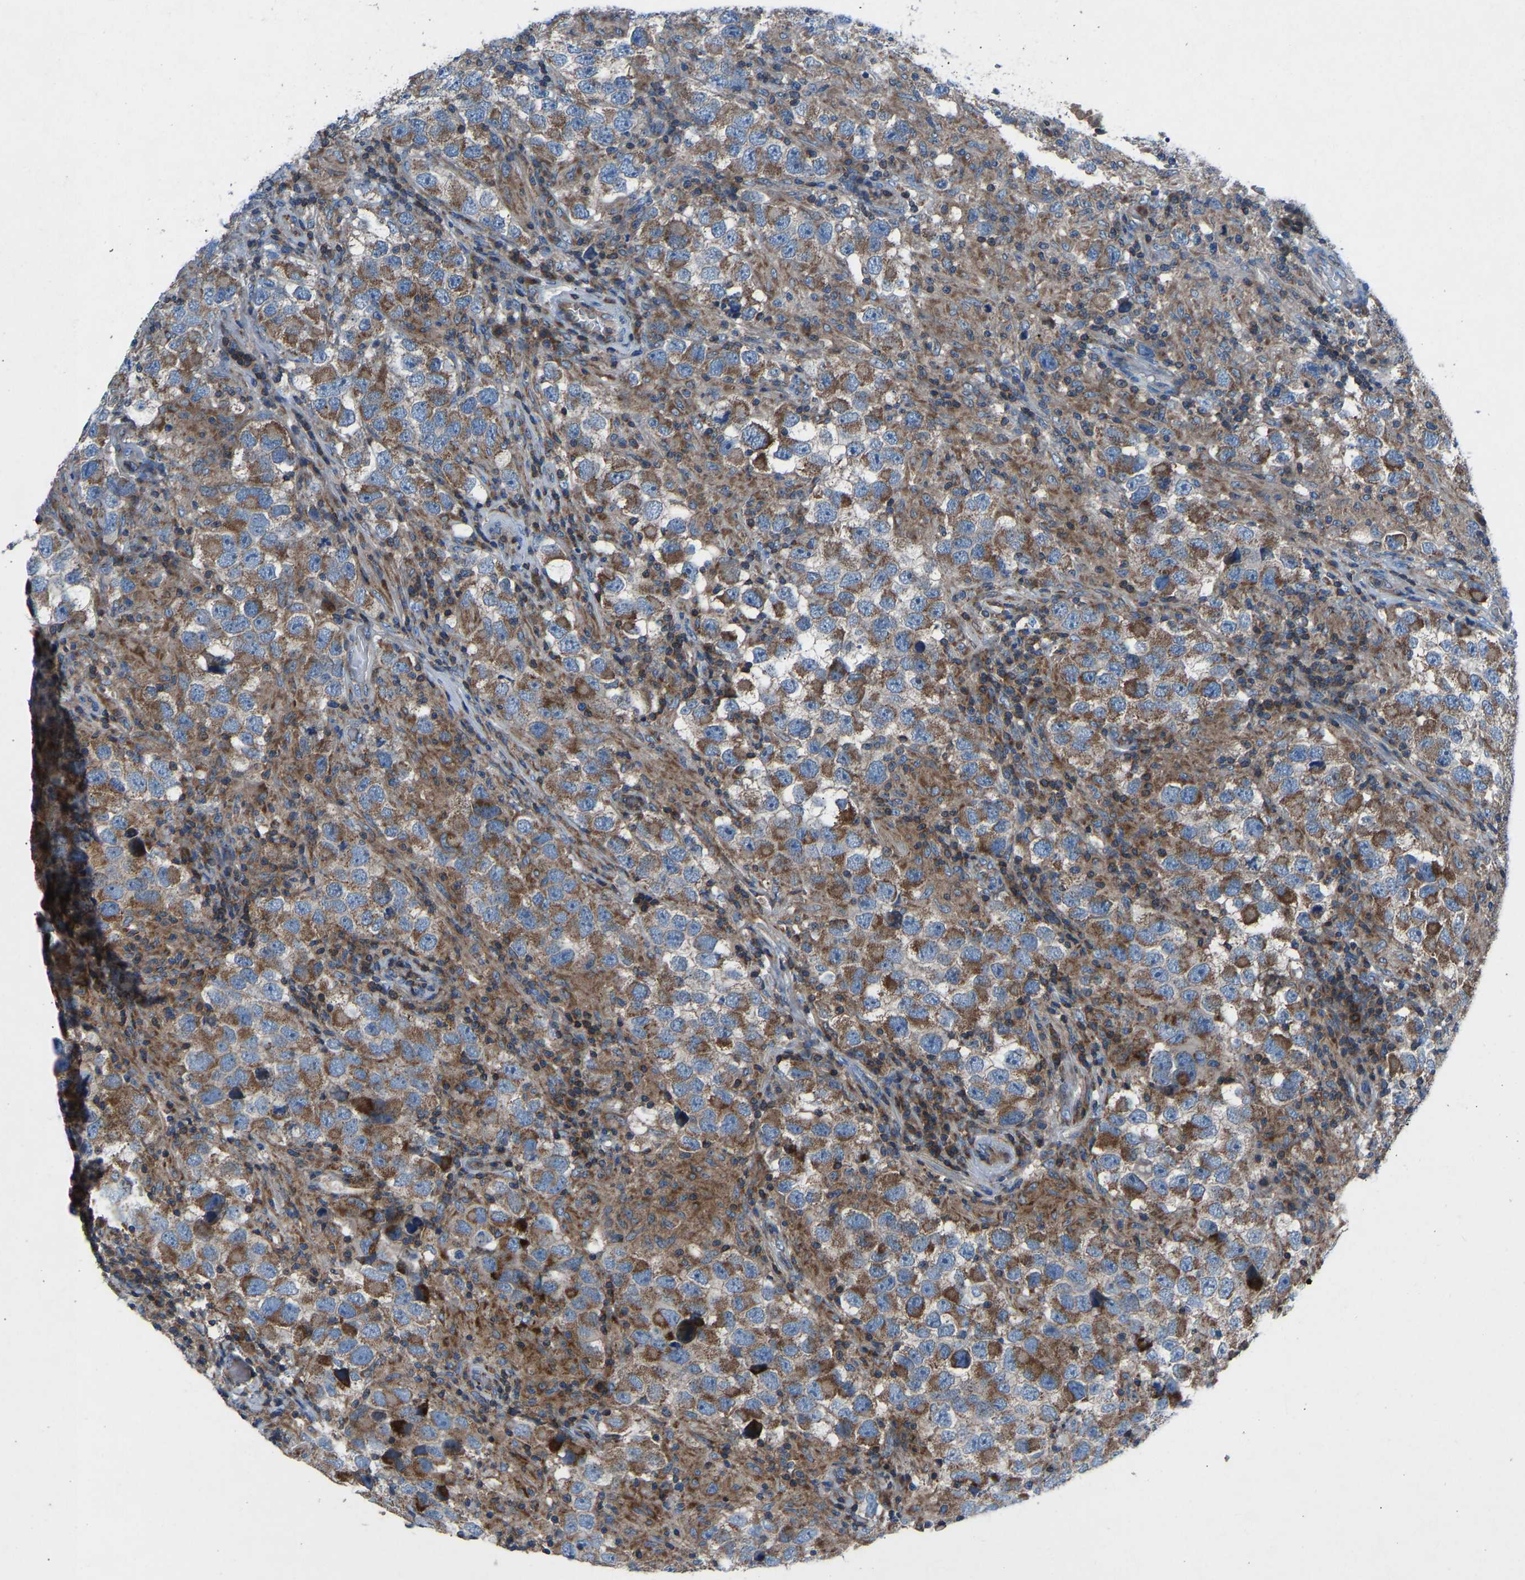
{"staining": {"intensity": "moderate", "quantity": ">75%", "location": "cytoplasmic/membranous"}, "tissue": "testis cancer", "cell_type": "Tumor cells", "image_type": "cancer", "snomed": [{"axis": "morphology", "description": "Carcinoma, Embryonal, NOS"}, {"axis": "topography", "description": "Testis"}], "caption": "Human embryonal carcinoma (testis) stained with a brown dye shows moderate cytoplasmic/membranous positive staining in approximately >75% of tumor cells.", "gene": "GRK6", "patient": {"sex": "male", "age": 21}}